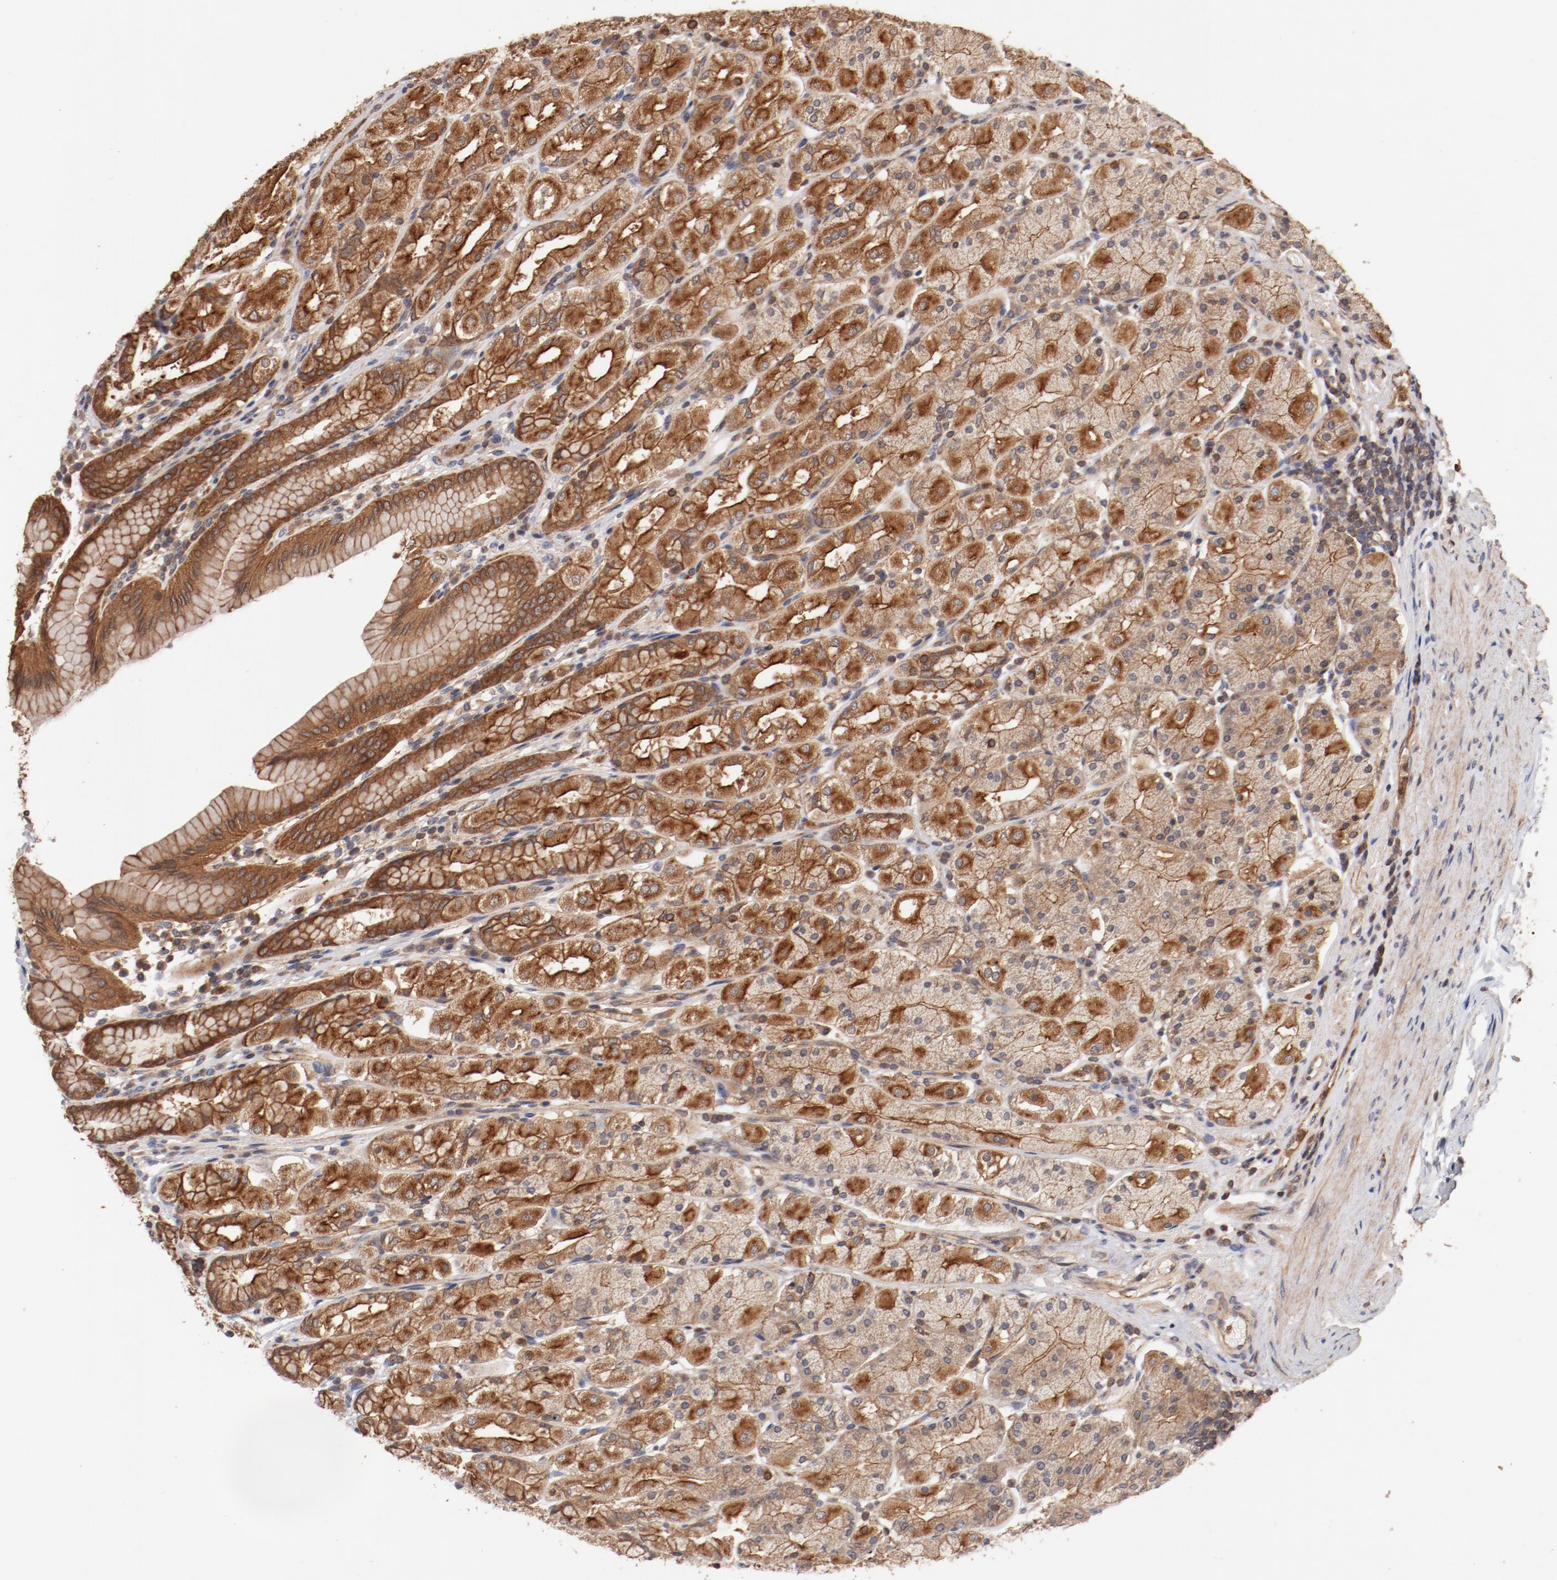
{"staining": {"intensity": "moderate", "quantity": ">75%", "location": "cytoplasmic/membranous"}, "tissue": "stomach", "cell_type": "Glandular cells", "image_type": "normal", "snomed": [{"axis": "morphology", "description": "Normal tissue, NOS"}, {"axis": "topography", "description": "Stomach, upper"}], "caption": "Brown immunohistochemical staining in benign stomach demonstrates moderate cytoplasmic/membranous positivity in approximately >75% of glandular cells. The staining was performed using DAB (3,3'-diaminobenzidine) to visualize the protein expression in brown, while the nuclei were stained in blue with hematoxylin (Magnification: 20x).", "gene": "GUF1", "patient": {"sex": "male", "age": 68}}